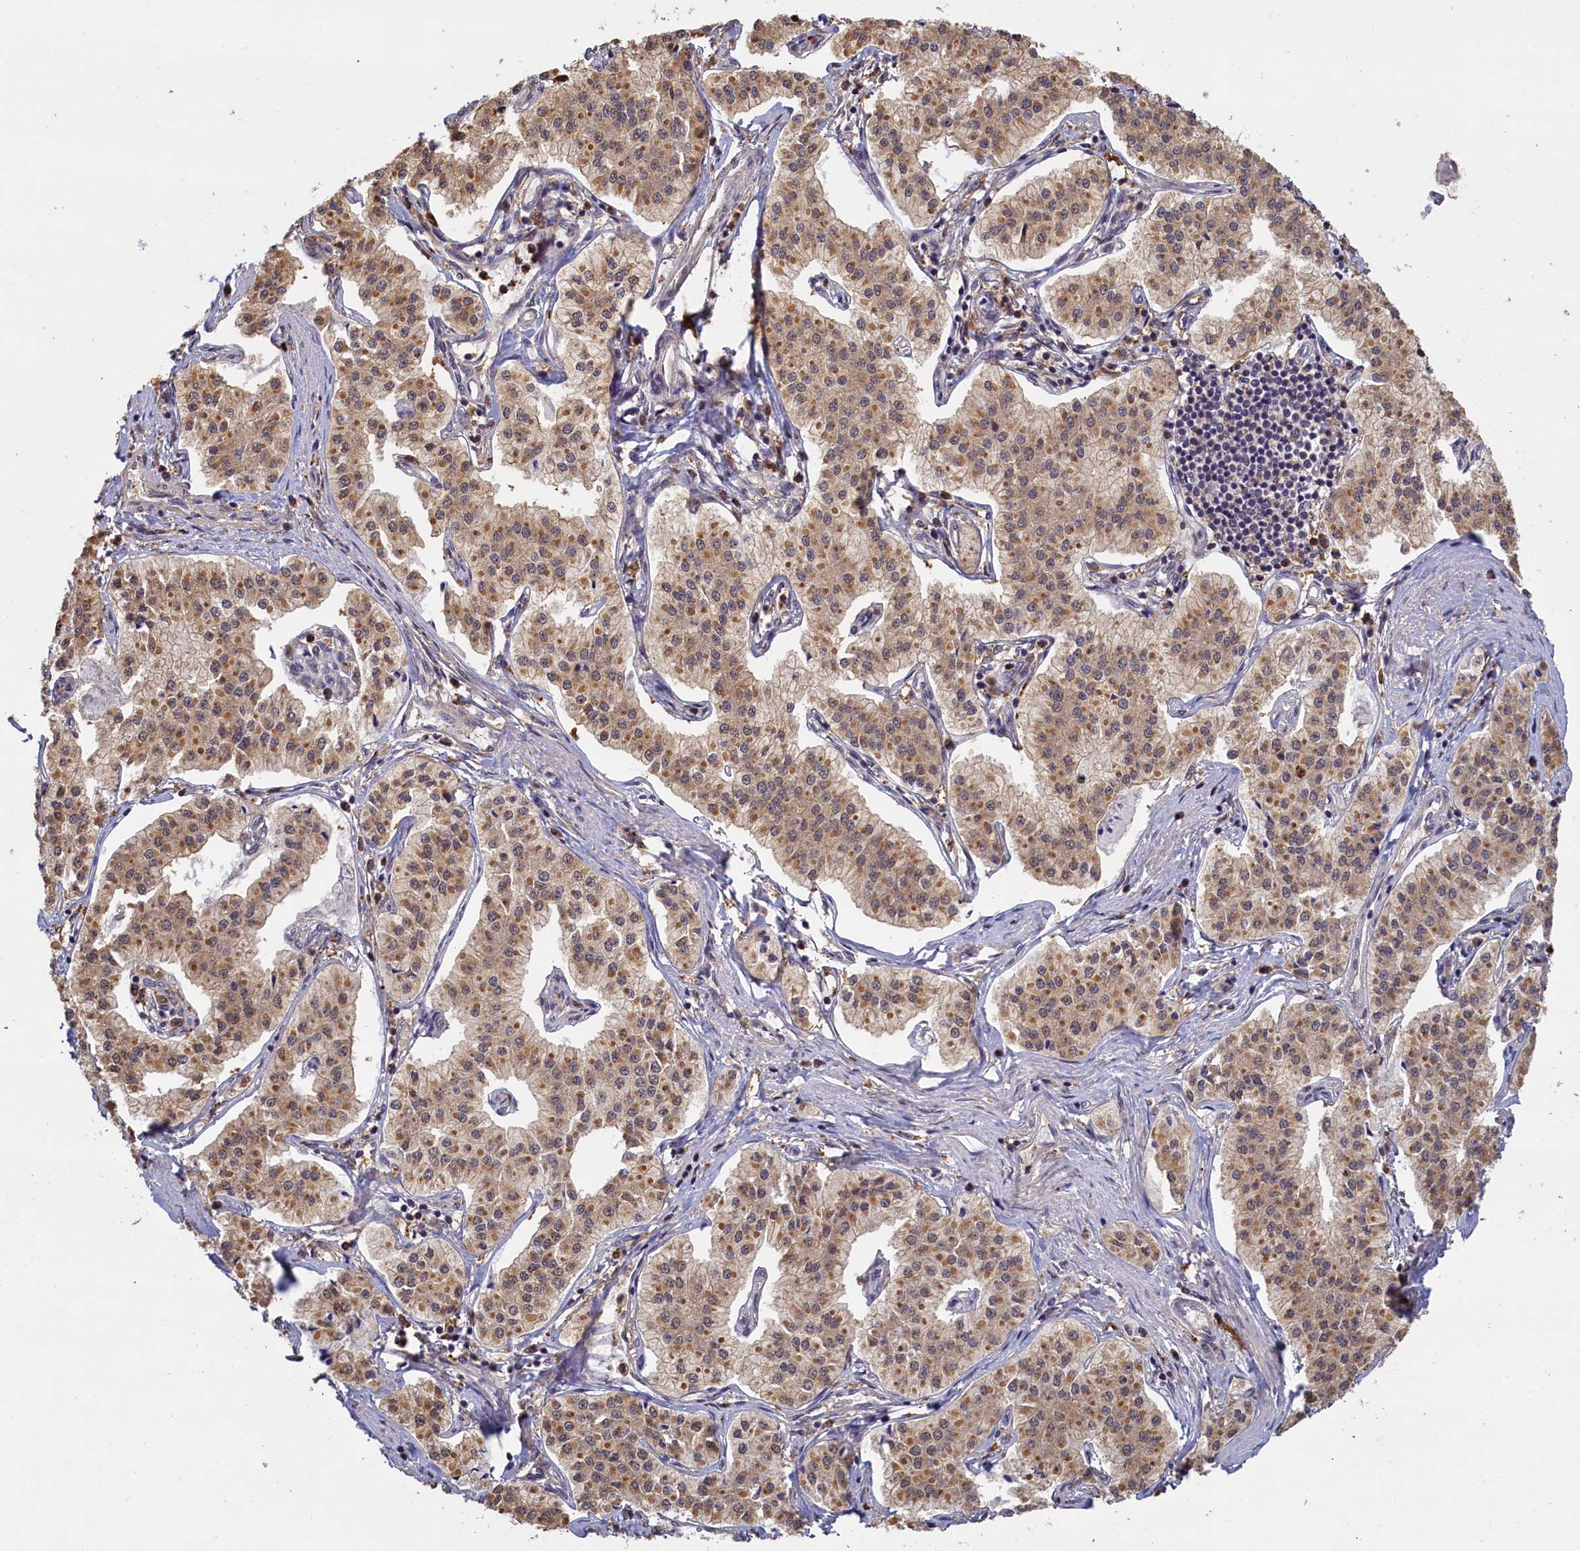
{"staining": {"intensity": "moderate", "quantity": ">75%", "location": "cytoplasmic/membranous"}, "tissue": "pancreatic cancer", "cell_type": "Tumor cells", "image_type": "cancer", "snomed": [{"axis": "morphology", "description": "Adenocarcinoma, NOS"}, {"axis": "topography", "description": "Pancreas"}], "caption": "IHC staining of pancreatic cancer, which exhibits medium levels of moderate cytoplasmic/membranous positivity in approximately >75% of tumor cells indicating moderate cytoplasmic/membranous protein staining. The staining was performed using DAB (brown) for protein detection and nuclei were counterstained in hematoxylin (blue).", "gene": "UCHL3", "patient": {"sex": "female", "age": 50}}